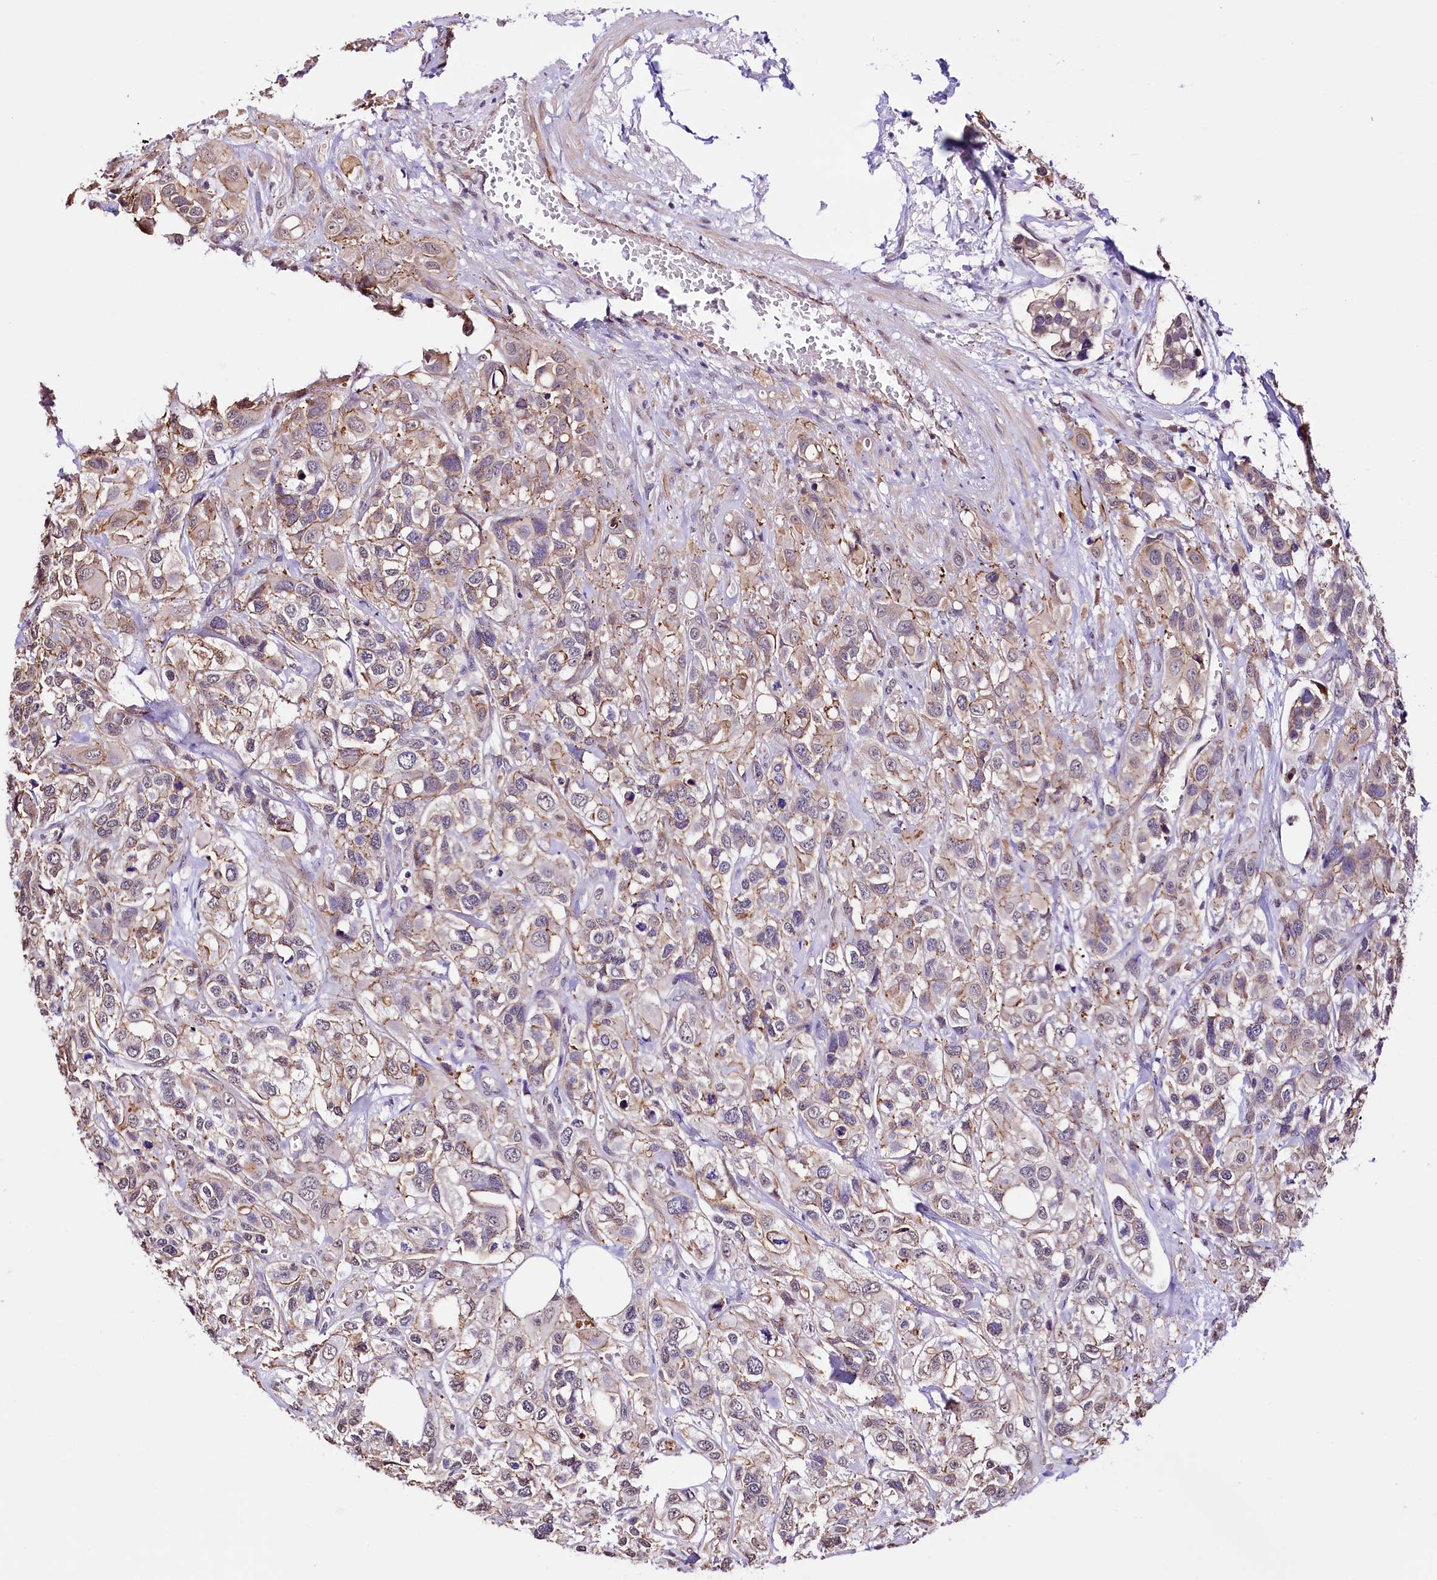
{"staining": {"intensity": "weak", "quantity": ">75%", "location": "cytoplasmic/membranous"}, "tissue": "urothelial cancer", "cell_type": "Tumor cells", "image_type": "cancer", "snomed": [{"axis": "morphology", "description": "Urothelial carcinoma, High grade"}, {"axis": "topography", "description": "Urinary bladder"}], "caption": "Protein staining reveals weak cytoplasmic/membranous staining in approximately >75% of tumor cells in urothelial carcinoma (high-grade).", "gene": "ST7", "patient": {"sex": "male", "age": 67}}